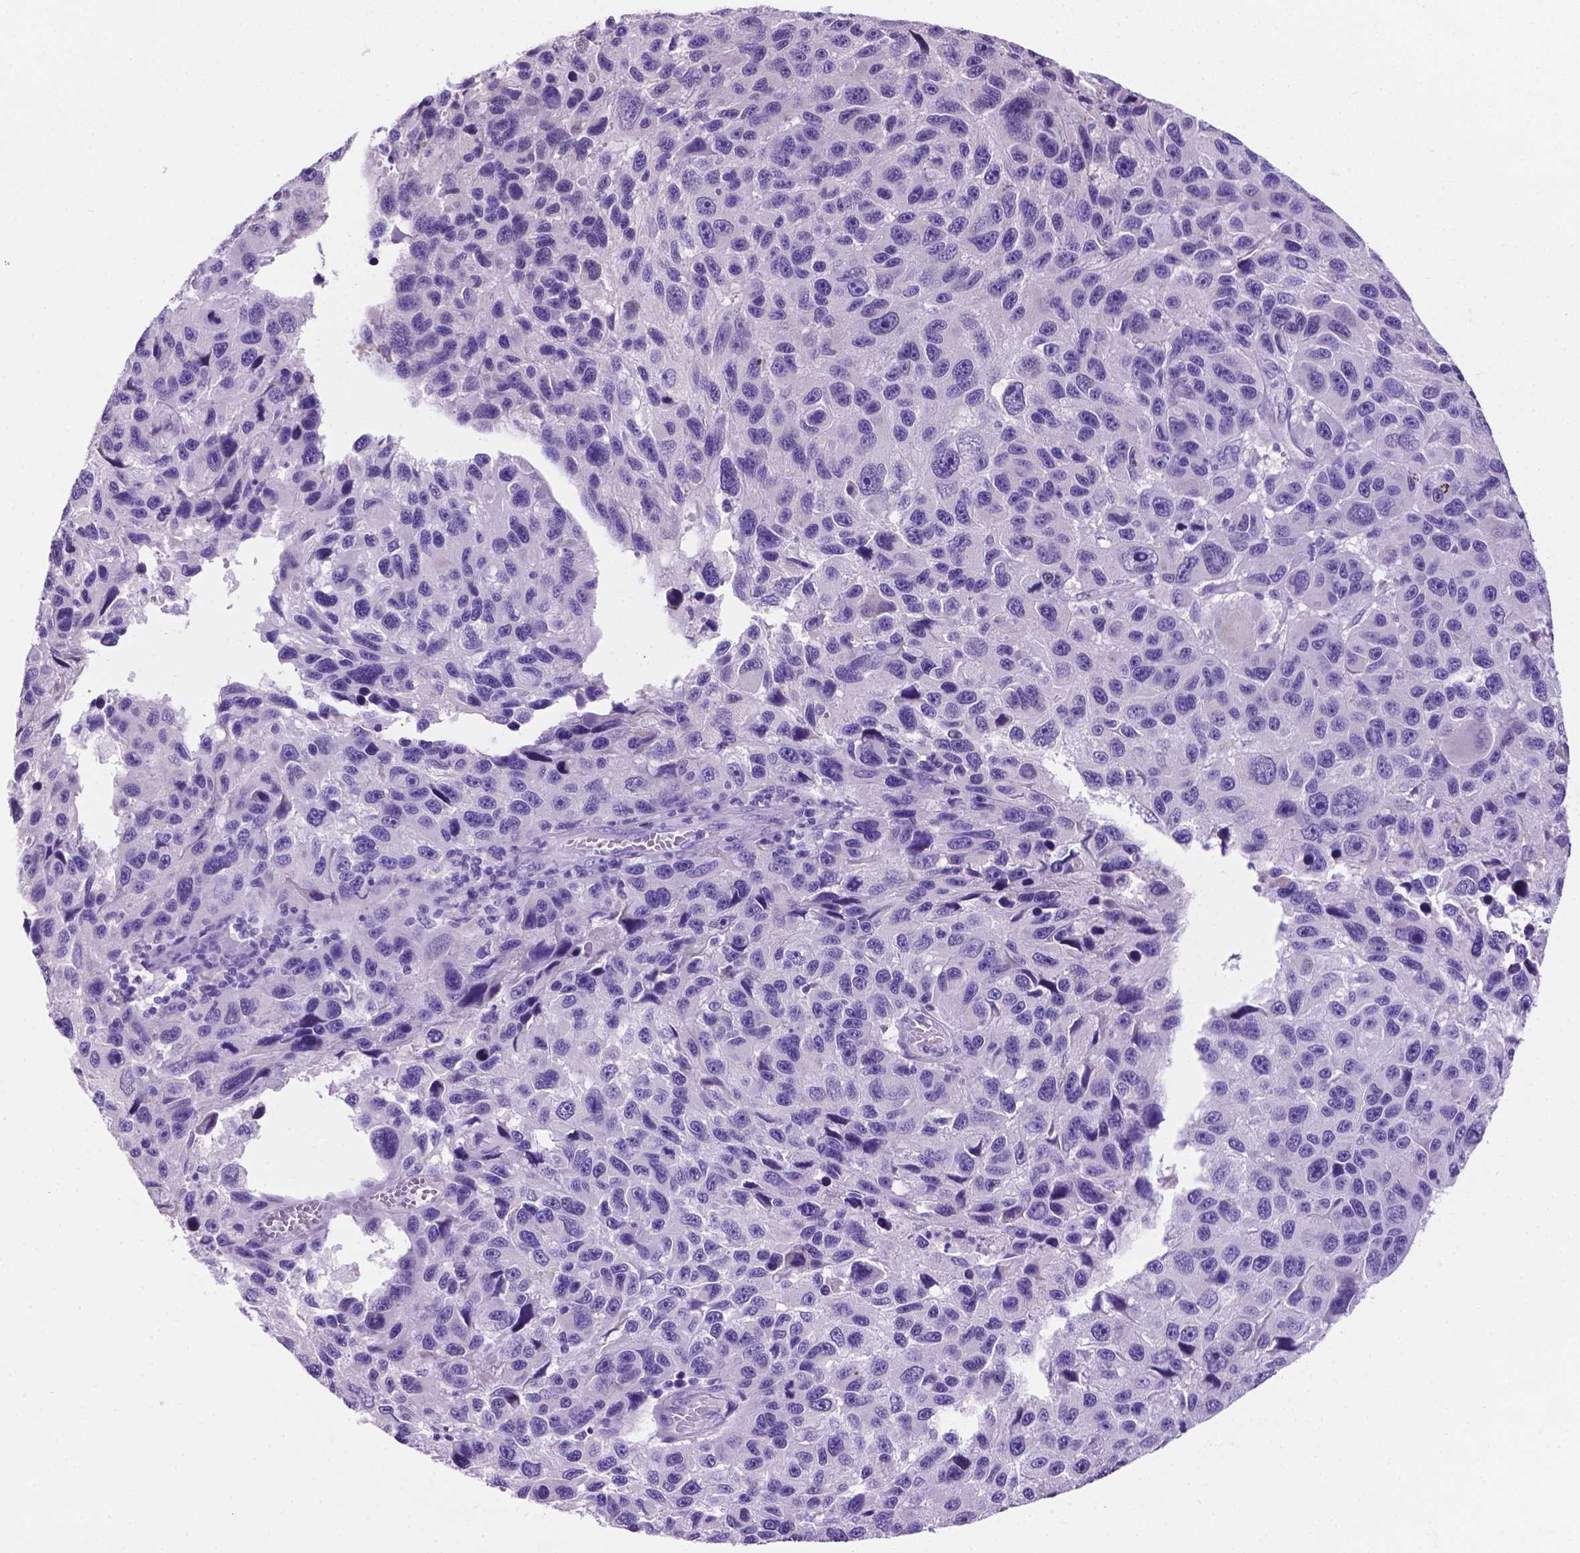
{"staining": {"intensity": "negative", "quantity": "none", "location": "none"}, "tissue": "melanoma", "cell_type": "Tumor cells", "image_type": "cancer", "snomed": [{"axis": "morphology", "description": "Malignant melanoma, NOS"}, {"axis": "topography", "description": "Skin"}], "caption": "DAB (3,3'-diaminobenzidine) immunohistochemical staining of human malignant melanoma displays no significant staining in tumor cells. The staining is performed using DAB (3,3'-diaminobenzidine) brown chromogen with nuclei counter-stained in using hematoxylin.", "gene": "TMEM210", "patient": {"sex": "male", "age": 53}}